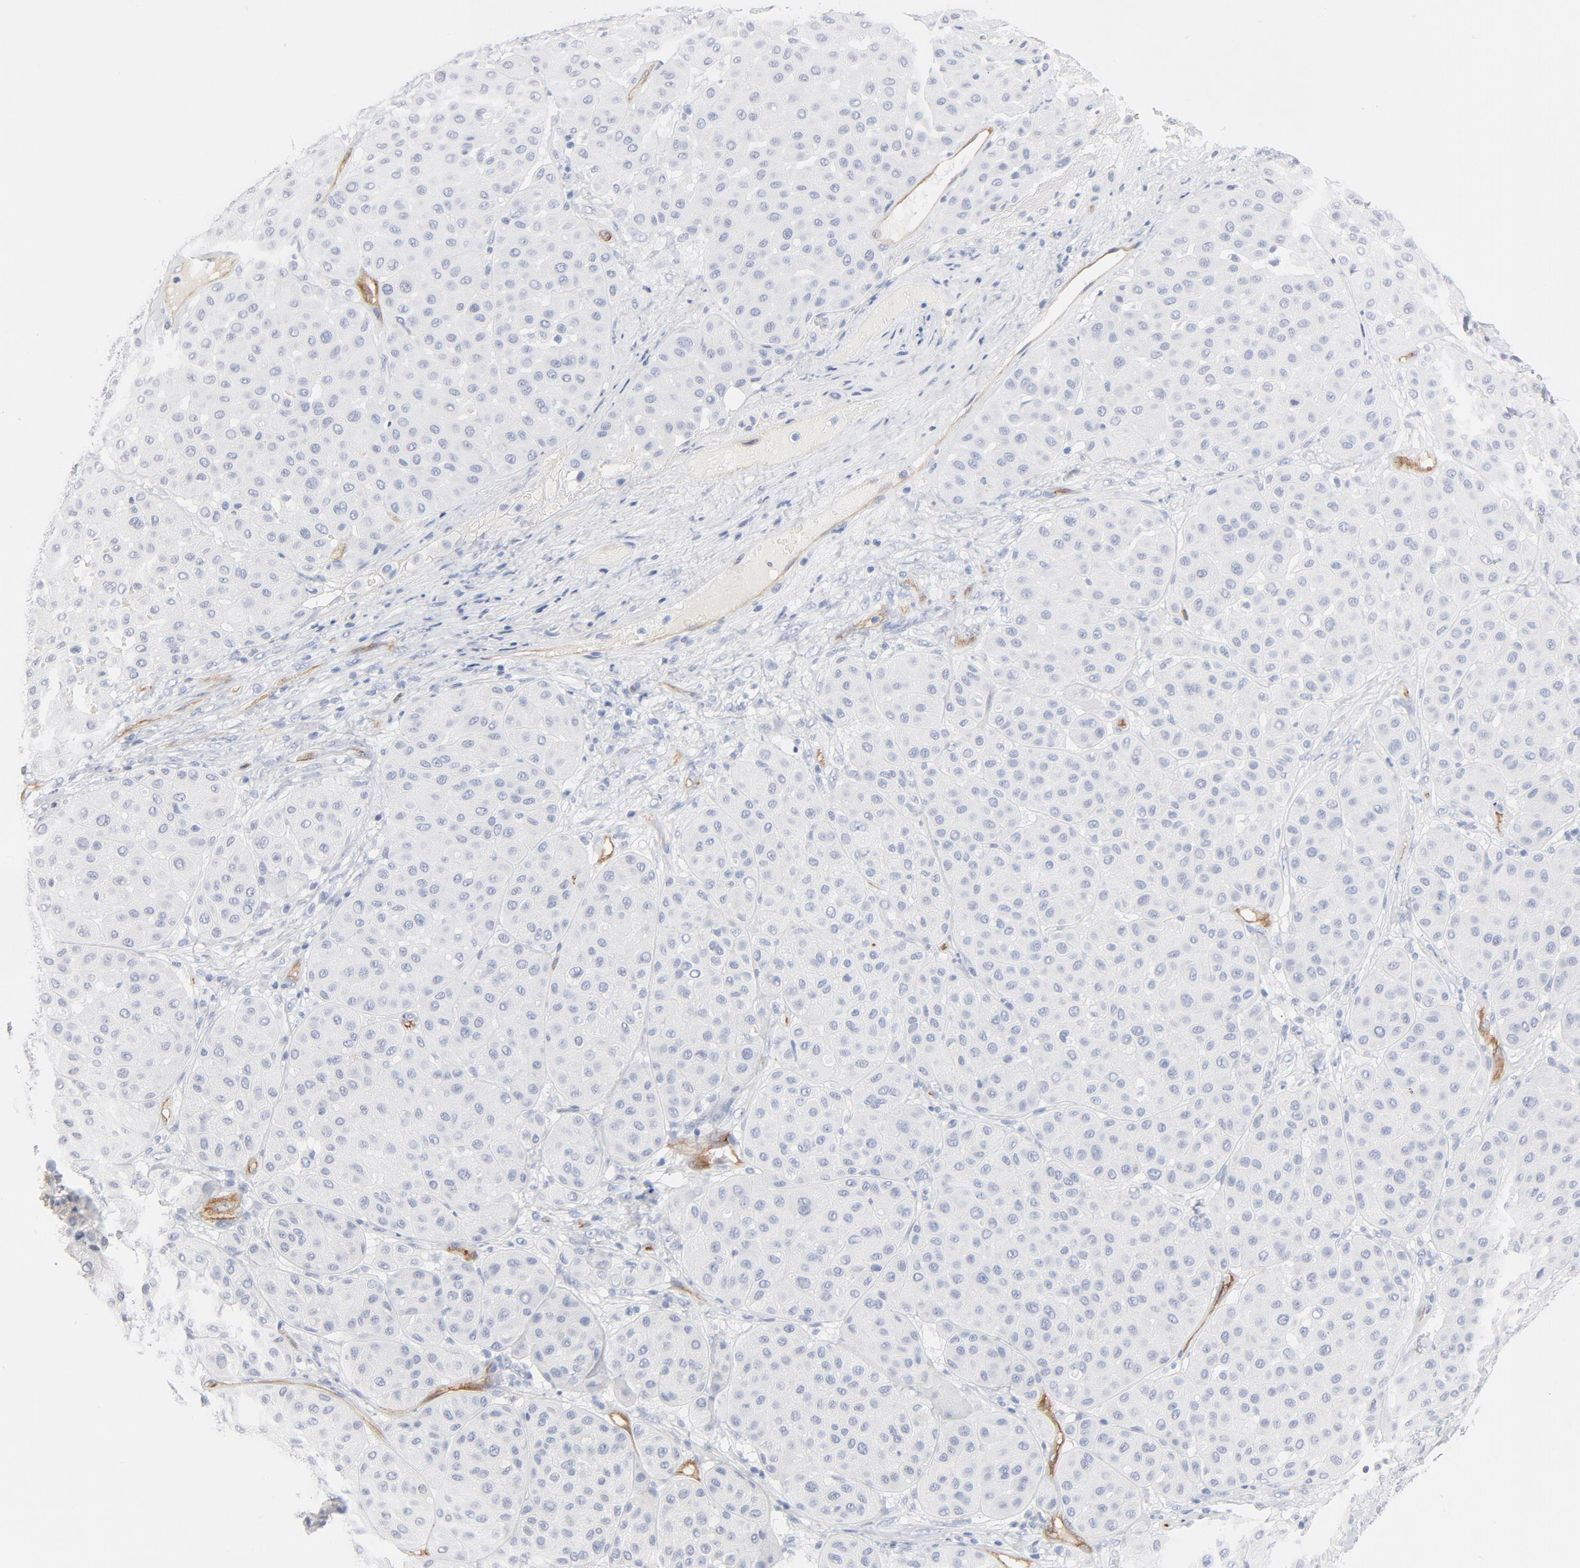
{"staining": {"intensity": "negative", "quantity": "none", "location": "none"}, "tissue": "melanoma", "cell_type": "Tumor cells", "image_type": "cancer", "snomed": [{"axis": "morphology", "description": "Normal tissue, NOS"}, {"axis": "morphology", "description": "Malignant melanoma, Metastatic site"}, {"axis": "topography", "description": "Skin"}], "caption": "Immunohistochemistry of human melanoma displays no expression in tumor cells.", "gene": "SHANK3", "patient": {"sex": "male", "age": 41}}